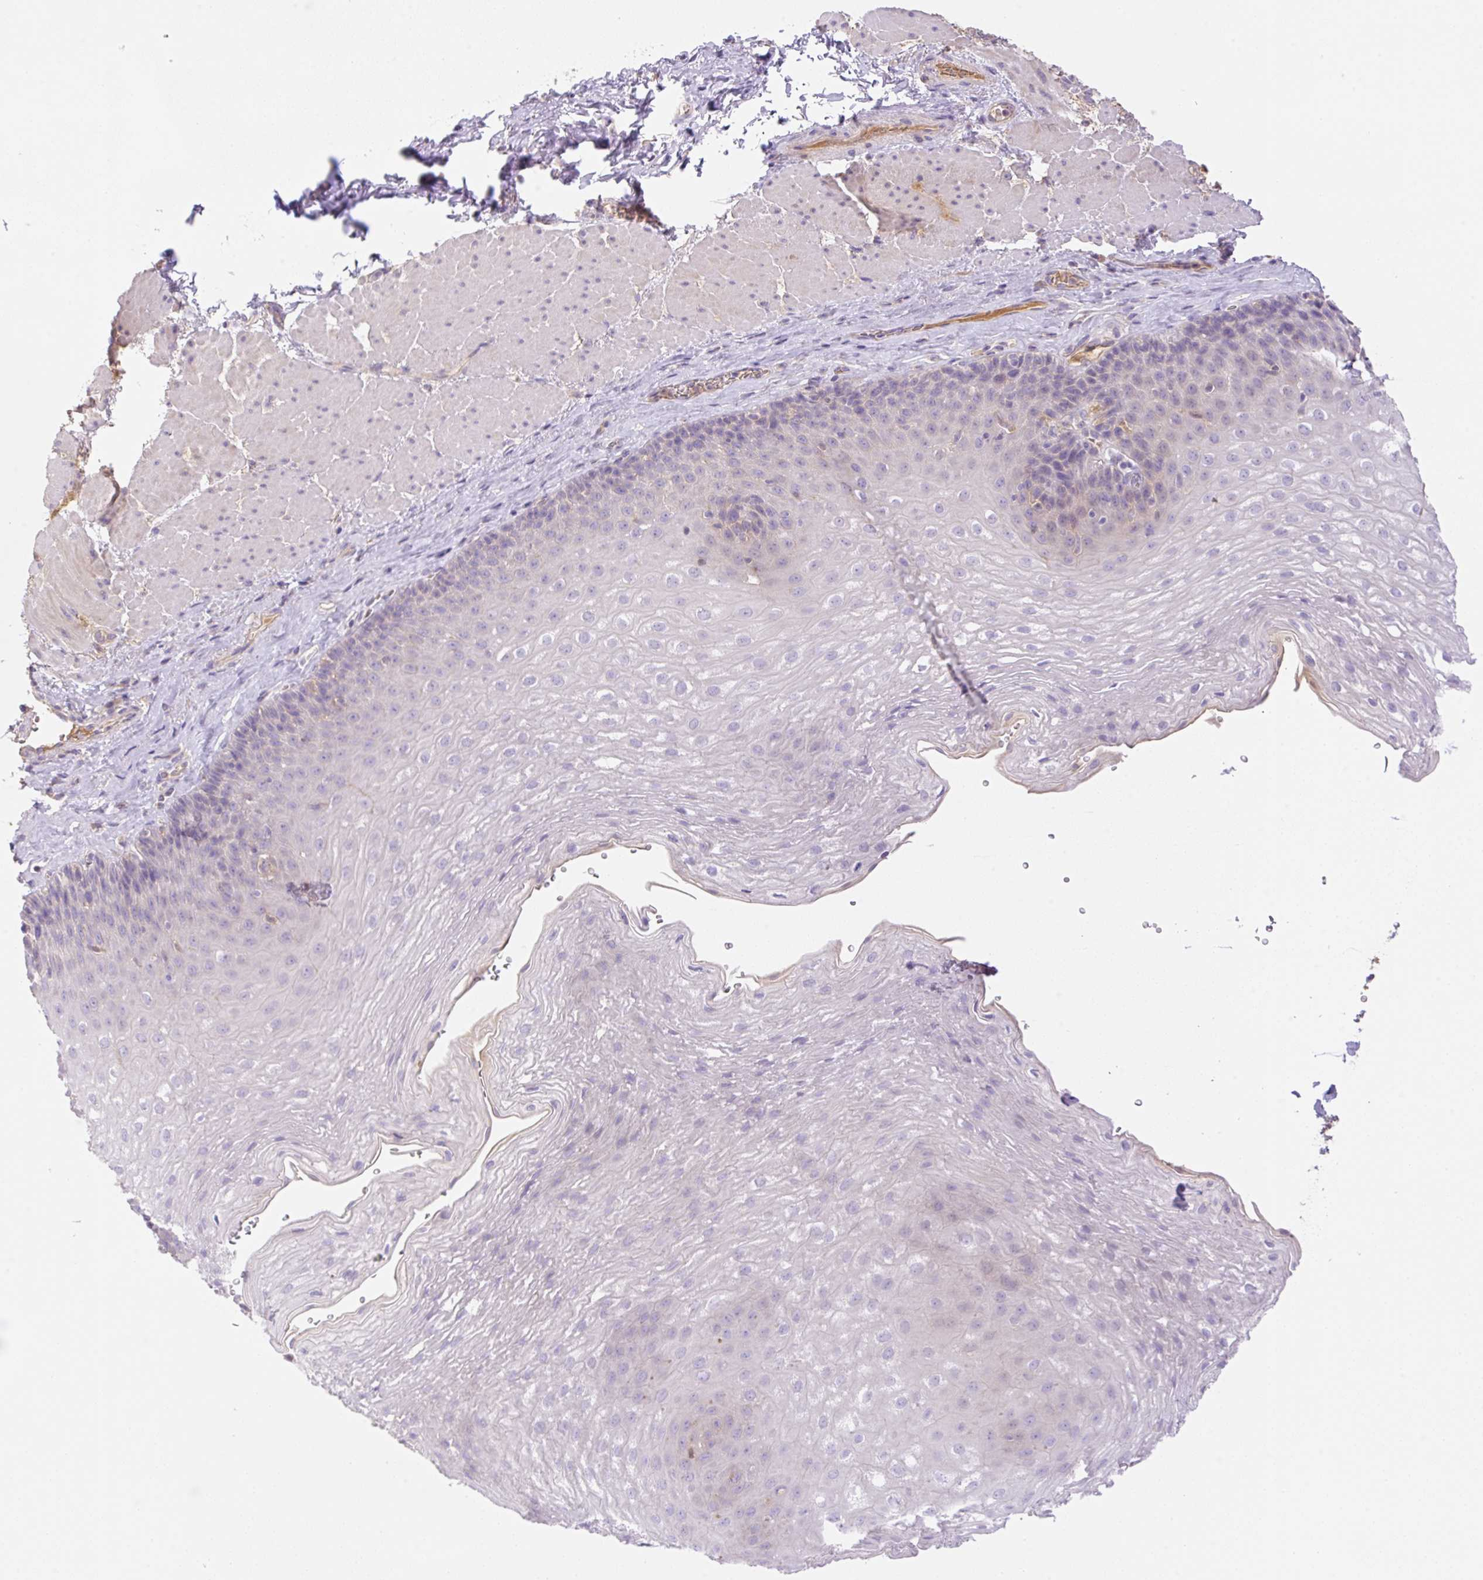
{"staining": {"intensity": "negative", "quantity": "none", "location": "none"}, "tissue": "esophagus", "cell_type": "Squamous epithelial cells", "image_type": "normal", "snomed": [{"axis": "morphology", "description": "Normal tissue, NOS"}, {"axis": "topography", "description": "Esophagus"}], "caption": "A photomicrograph of esophagus stained for a protein displays no brown staining in squamous epithelial cells.", "gene": "DENND5A", "patient": {"sex": "female", "age": 66}}